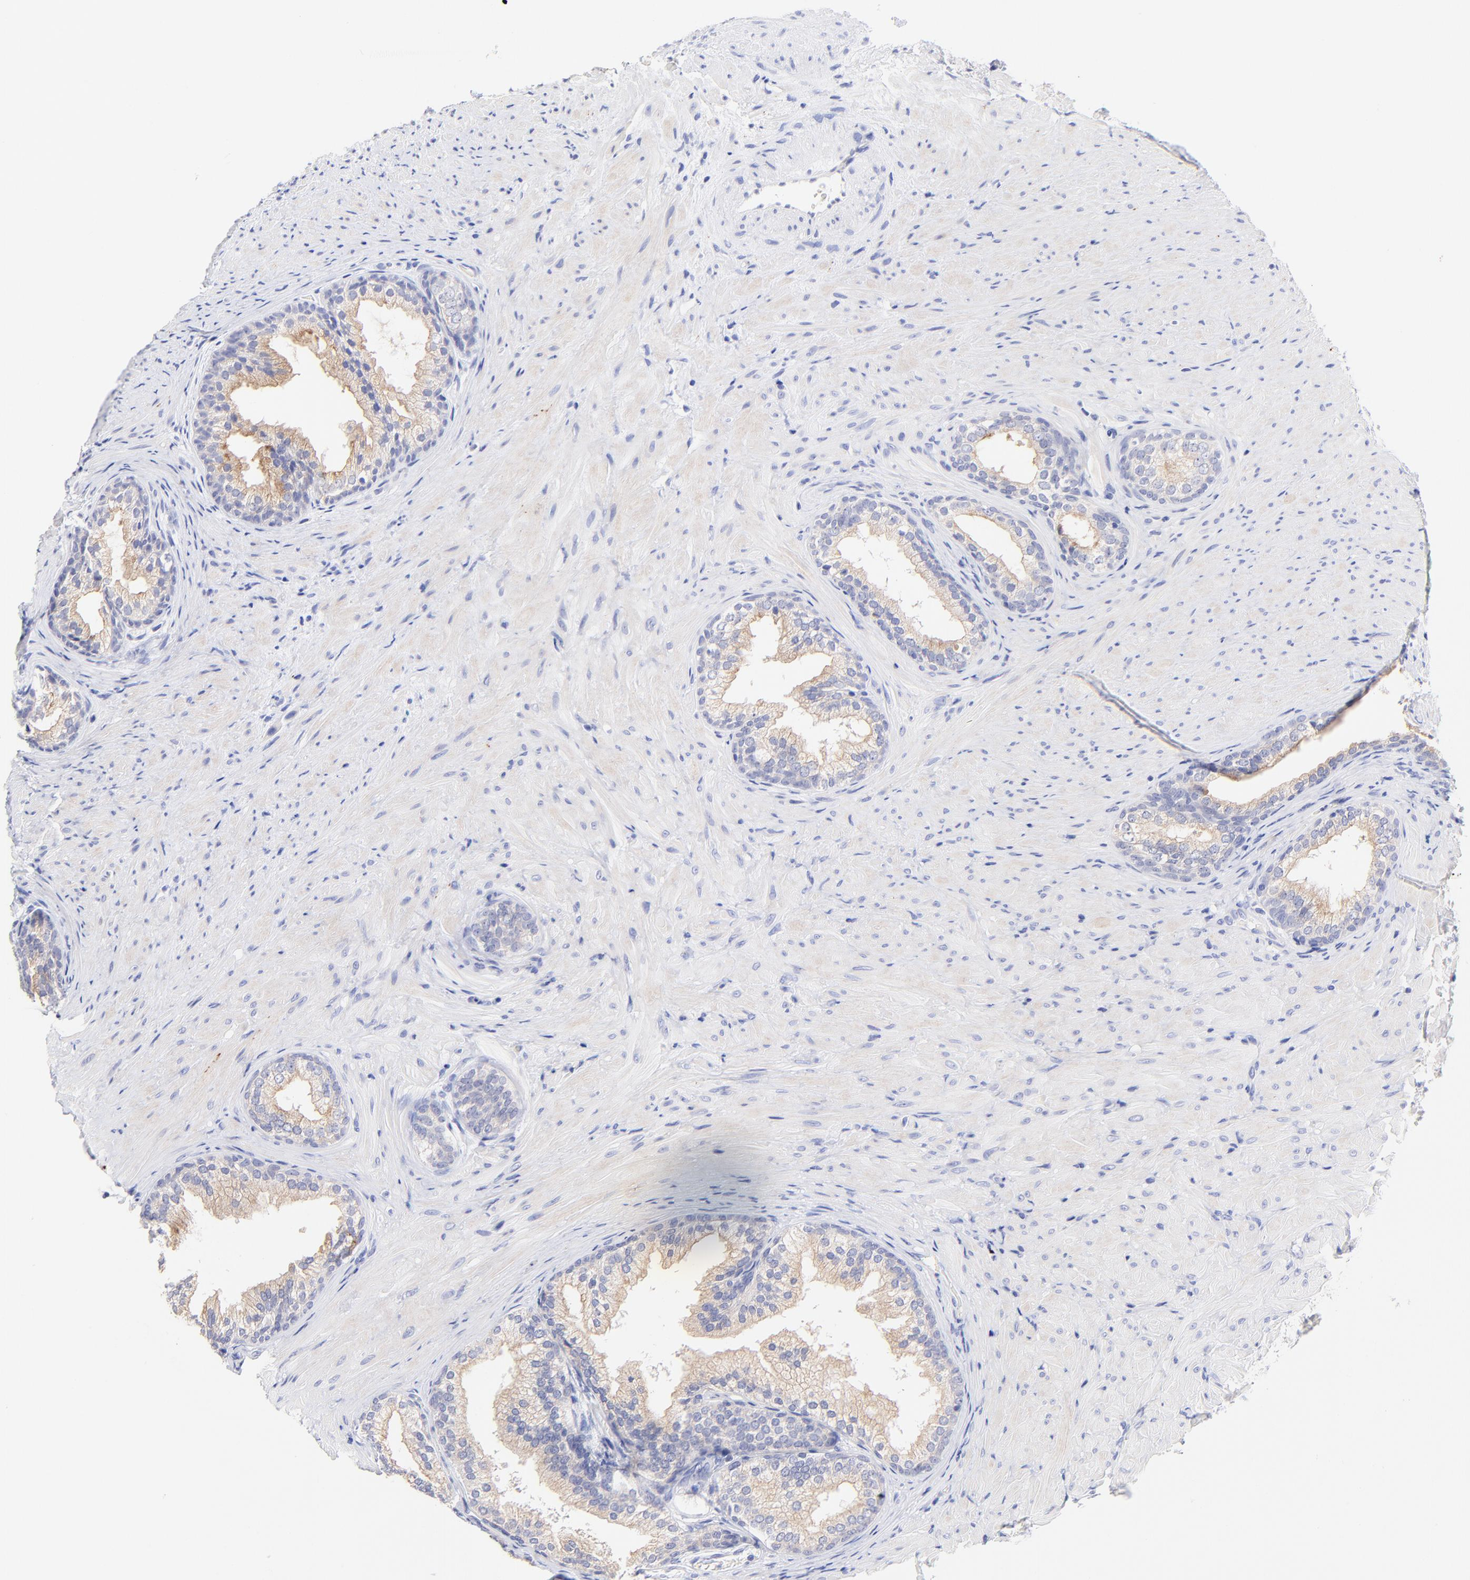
{"staining": {"intensity": "weak", "quantity": ">75%", "location": "cytoplasmic/membranous"}, "tissue": "prostate", "cell_type": "Glandular cells", "image_type": "normal", "snomed": [{"axis": "morphology", "description": "Normal tissue, NOS"}, {"axis": "topography", "description": "Prostate"}], "caption": "A low amount of weak cytoplasmic/membranous staining is identified in approximately >75% of glandular cells in benign prostate.", "gene": "RAB3A", "patient": {"sex": "male", "age": 76}}